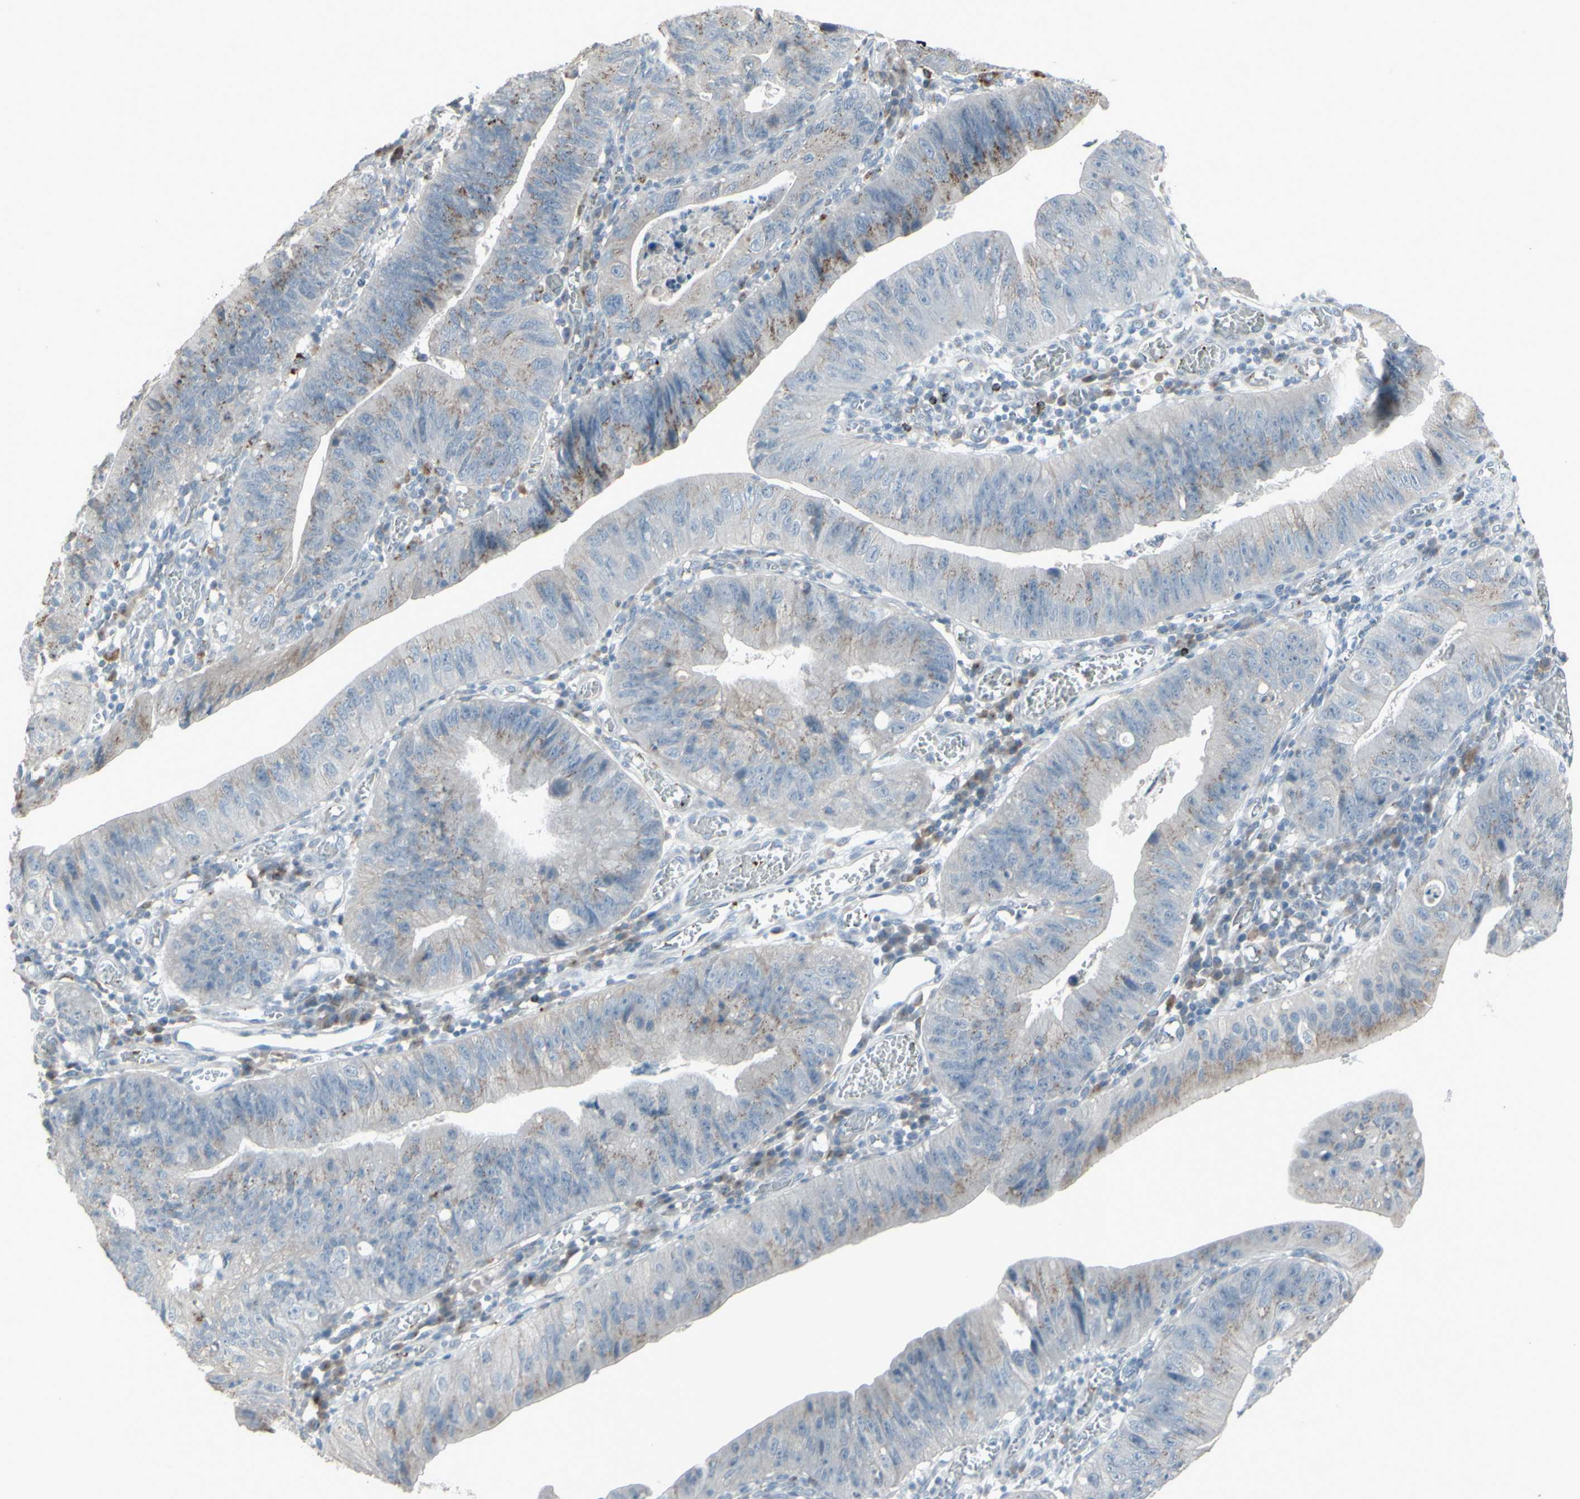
{"staining": {"intensity": "weak", "quantity": "25%-75%", "location": "cytoplasmic/membranous"}, "tissue": "stomach cancer", "cell_type": "Tumor cells", "image_type": "cancer", "snomed": [{"axis": "morphology", "description": "Adenocarcinoma, NOS"}, {"axis": "topography", "description": "Stomach"}], "caption": "Stomach cancer (adenocarcinoma) tissue demonstrates weak cytoplasmic/membranous staining in approximately 25%-75% of tumor cells, visualized by immunohistochemistry. The staining was performed using DAB (3,3'-diaminobenzidine), with brown indicating positive protein expression. Nuclei are stained blue with hematoxylin.", "gene": "CD79B", "patient": {"sex": "male", "age": 59}}